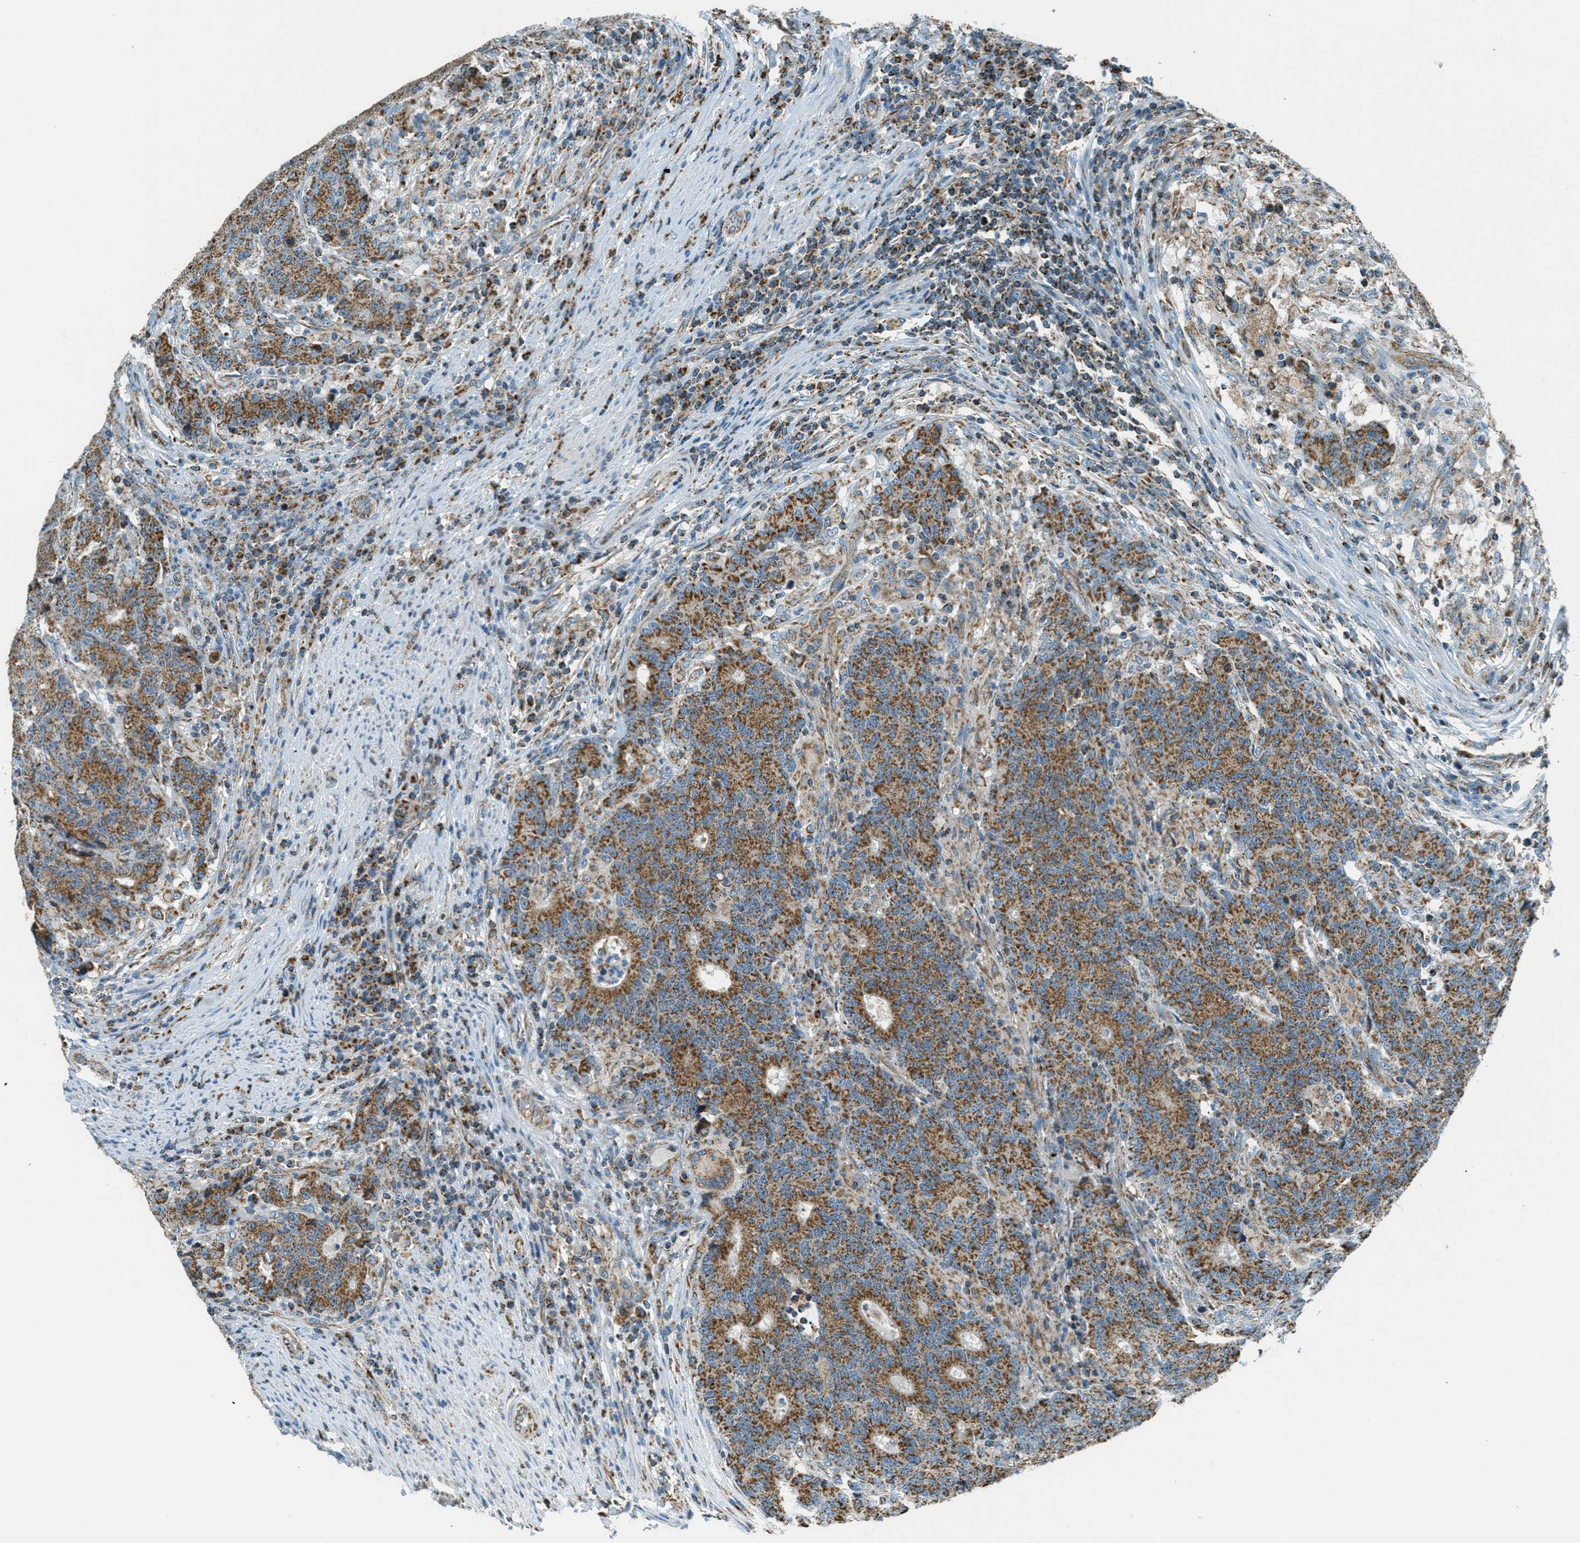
{"staining": {"intensity": "moderate", "quantity": ">75%", "location": "cytoplasmic/membranous"}, "tissue": "colorectal cancer", "cell_type": "Tumor cells", "image_type": "cancer", "snomed": [{"axis": "morphology", "description": "Normal tissue, NOS"}, {"axis": "morphology", "description": "Adenocarcinoma, NOS"}, {"axis": "topography", "description": "Colon"}], "caption": "Colorectal adenocarcinoma stained for a protein (brown) shows moderate cytoplasmic/membranous positive expression in about >75% of tumor cells.", "gene": "CHST15", "patient": {"sex": "female", "age": 75}}